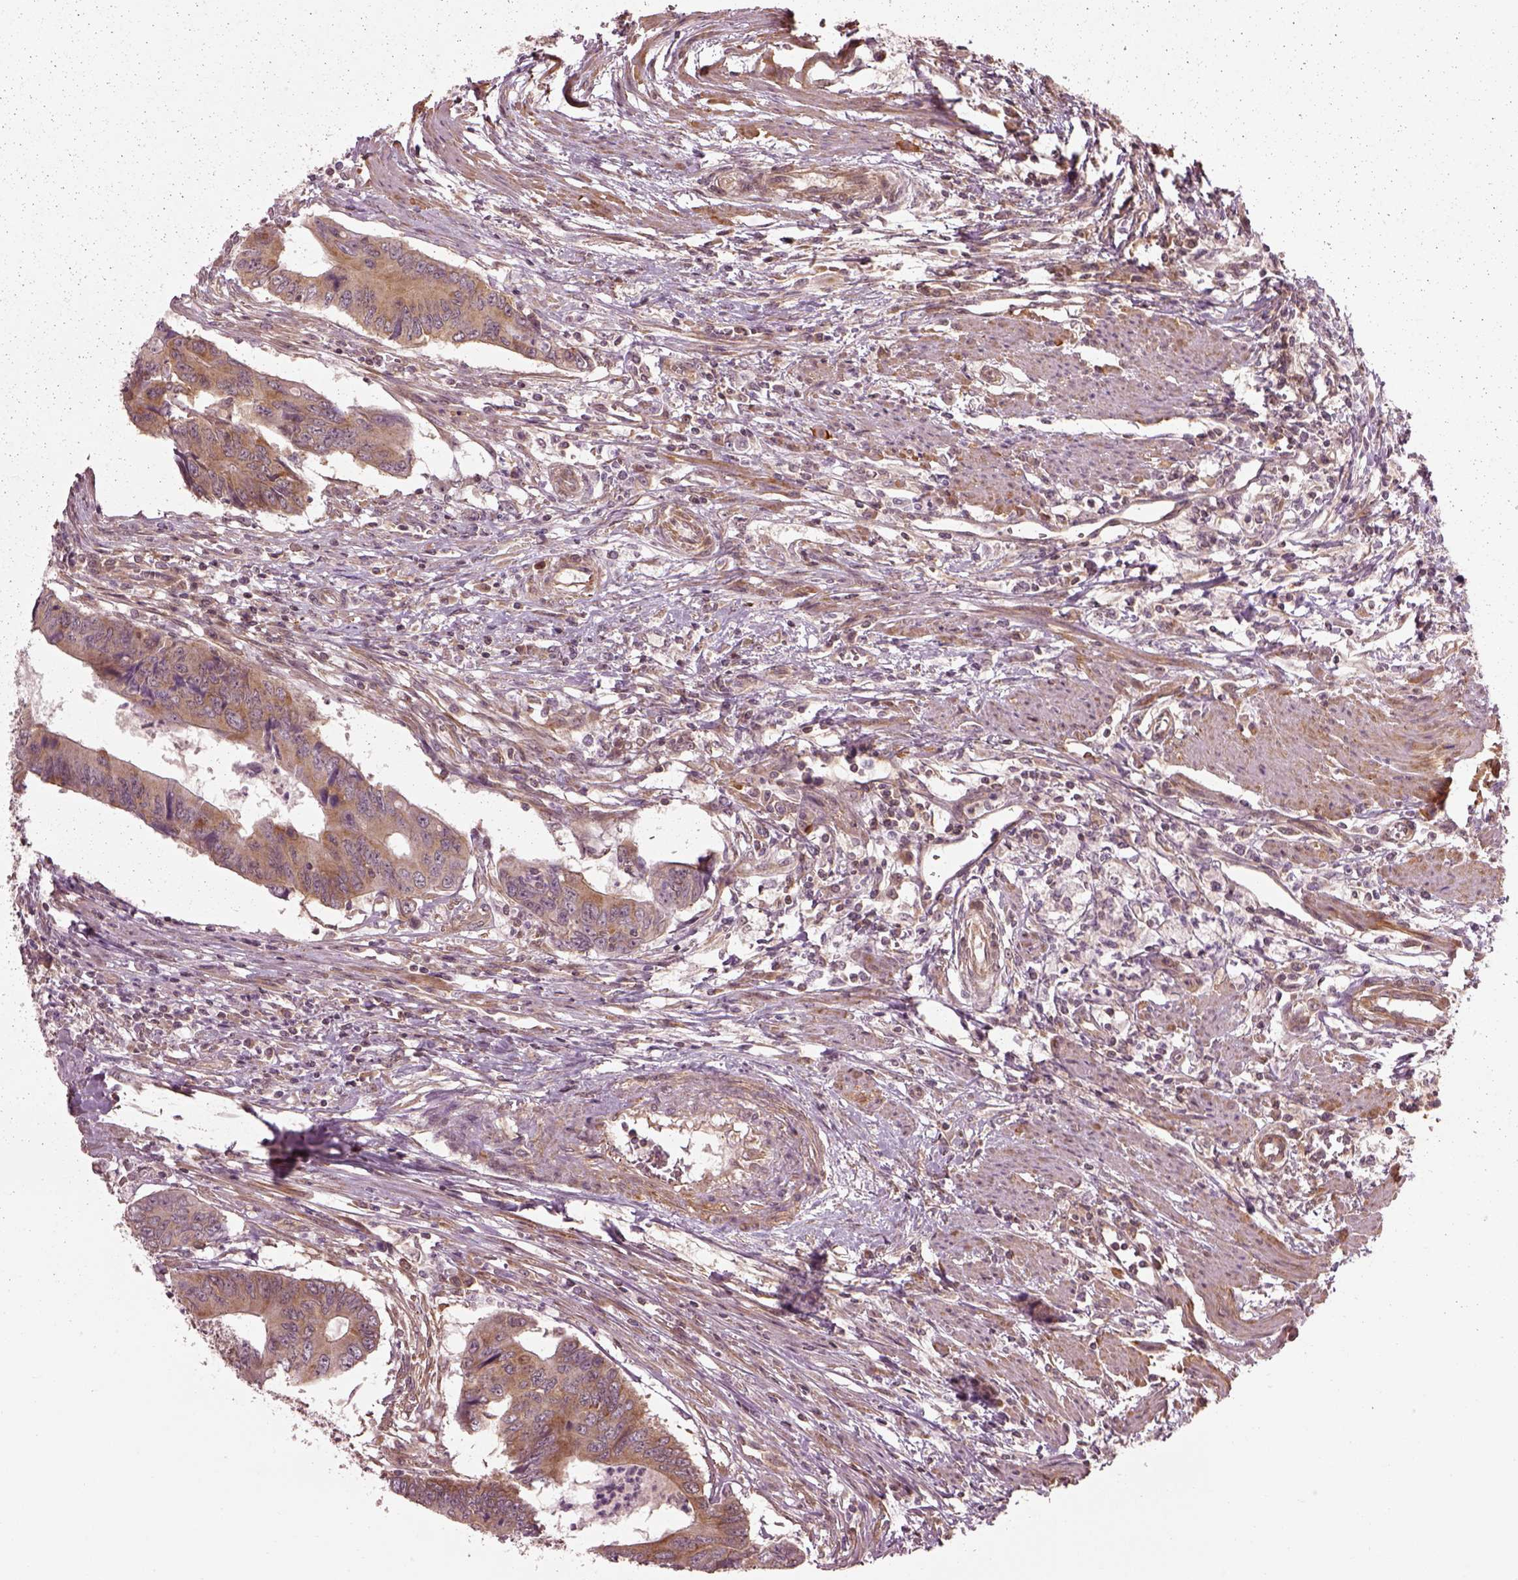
{"staining": {"intensity": "moderate", "quantity": "25%-75%", "location": "cytoplasmic/membranous"}, "tissue": "colorectal cancer", "cell_type": "Tumor cells", "image_type": "cancer", "snomed": [{"axis": "morphology", "description": "Adenocarcinoma, NOS"}, {"axis": "topography", "description": "Colon"}], "caption": "A brown stain labels moderate cytoplasmic/membranous staining of a protein in colorectal cancer tumor cells.", "gene": "LSM14A", "patient": {"sex": "male", "age": 53}}